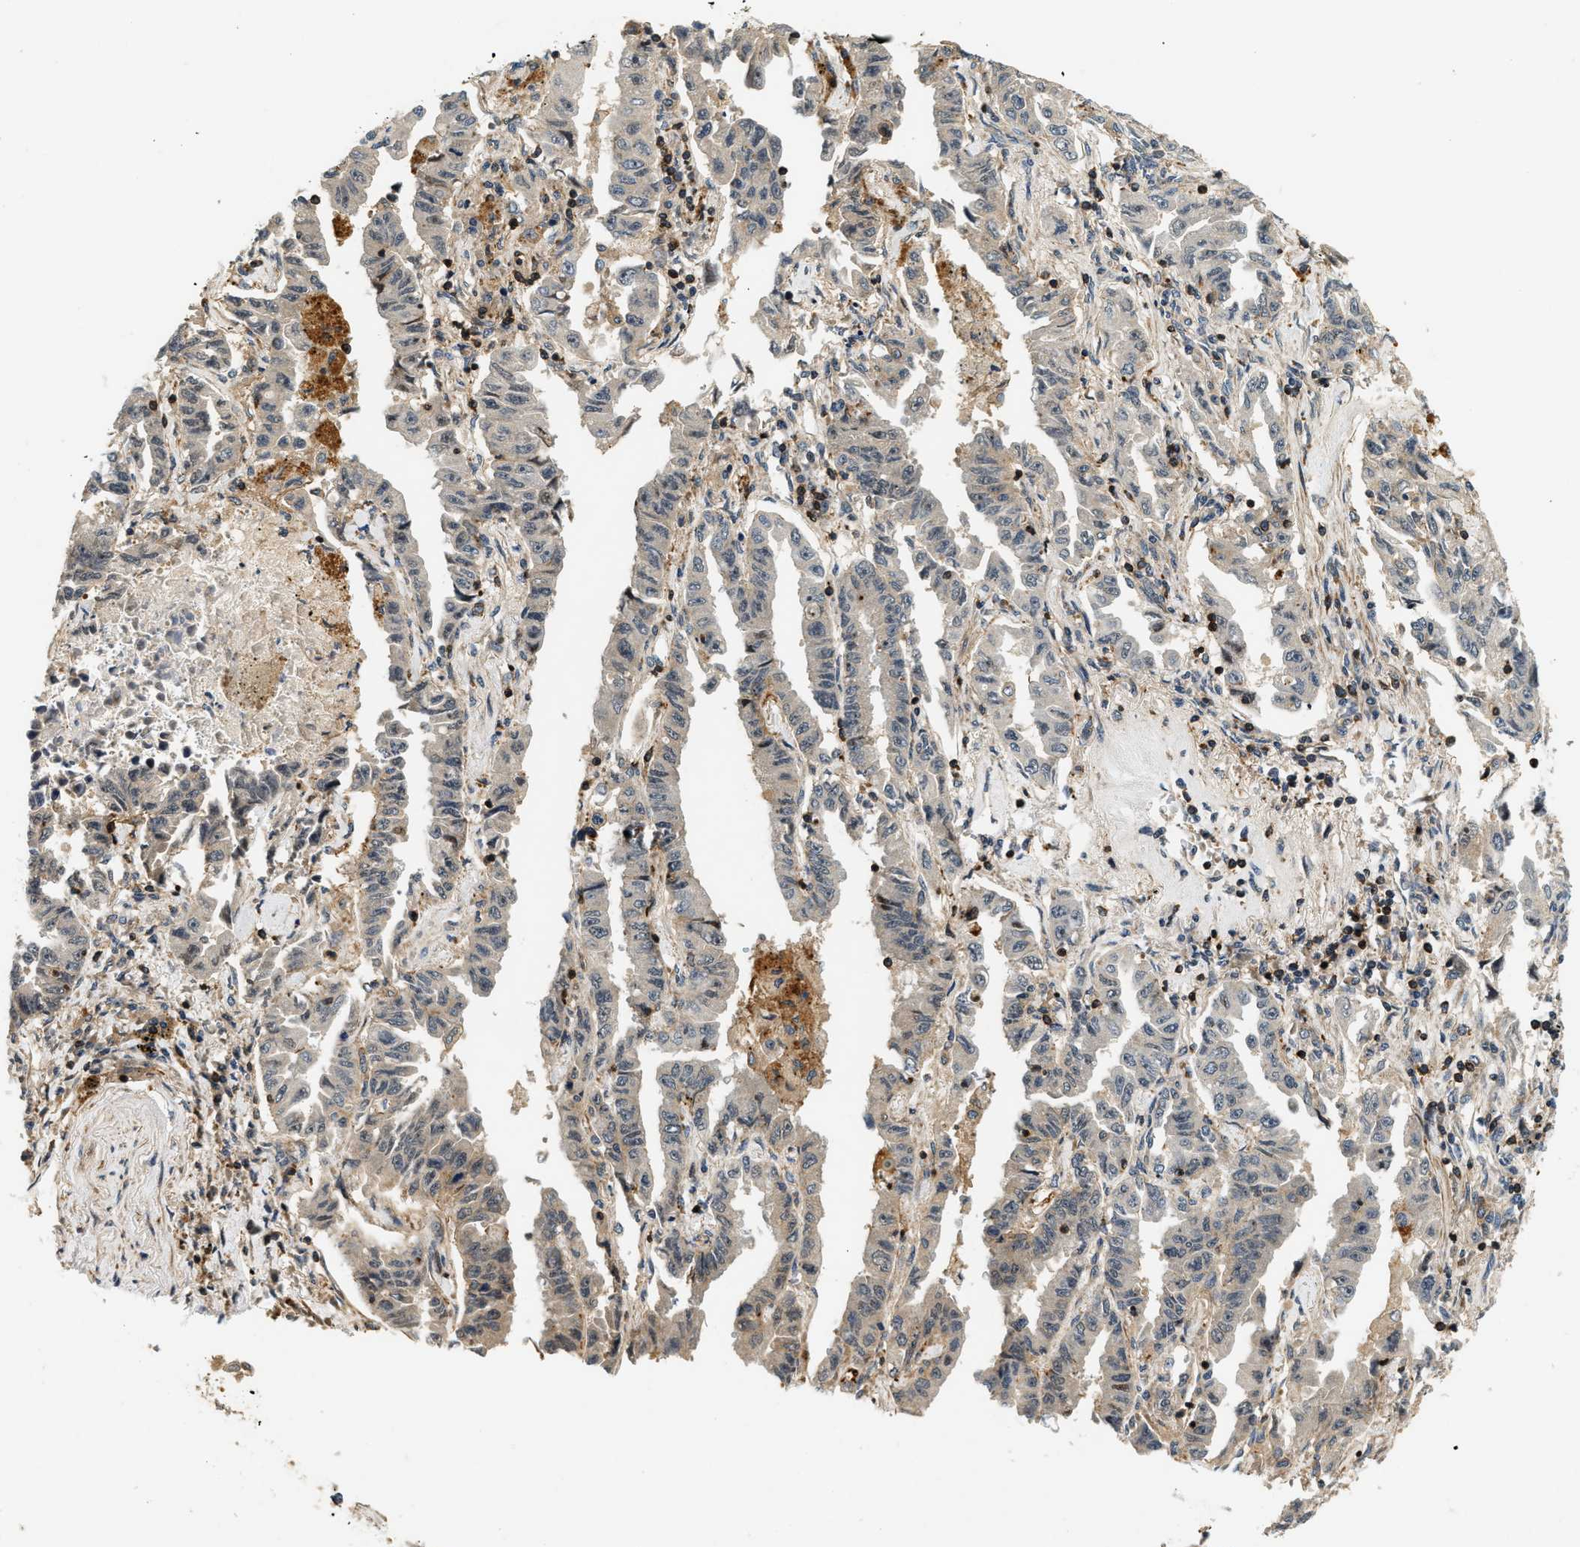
{"staining": {"intensity": "negative", "quantity": "none", "location": "none"}, "tissue": "lung cancer", "cell_type": "Tumor cells", "image_type": "cancer", "snomed": [{"axis": "morphology", "description": "Adenocarcinoma, NOS"}, {"axis": "topography", "description": "Lung"}], "caption": "DAB (3,3'-diaminobenzidine) immunohistochemical staining of human lung adenocarcinoma displays no significant staining in tumor cells. (DAB IHC, high magnification).", "gene": "SAMD9", "patient": {"sex": "female", "age": 51}}